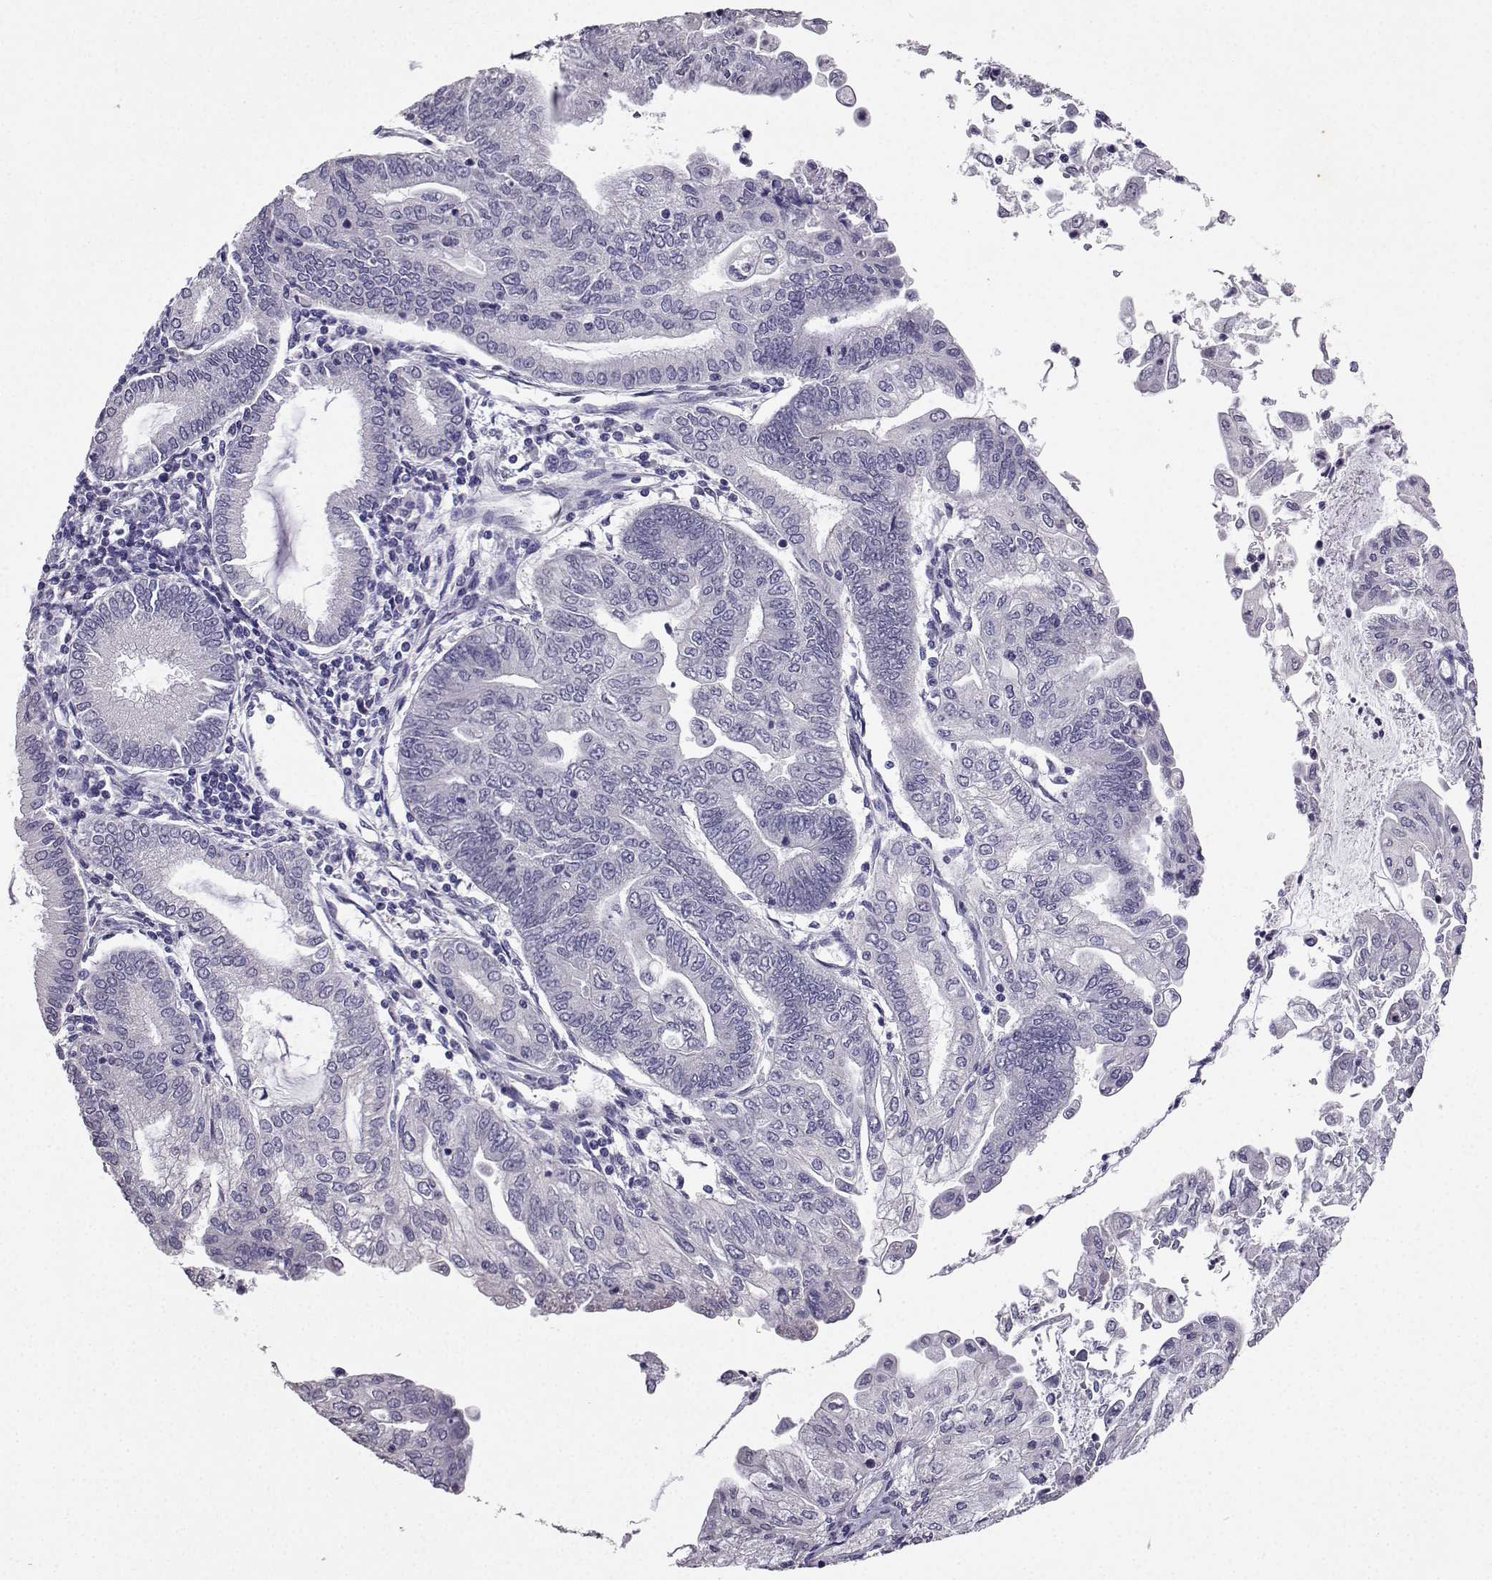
{"staining": {"intensity": "negative", "quantity": "none", "location": "none"}, "tissue": "endometrial cancer", "cell_type": "Tumor cells", "image_type": "cancer", "snomed": [{"axis": "morphology", "description": "Adenocarcinoma, NOS"}, {"axis": "topography", "description": "Endometrium"}], "caption": "Tumor cells show no significant protein staining in adenocarcinoma (endometrial). The staining was performed using DAB (3,3'-diaminobenzidine) to visualize the protein expression in brown, while the nuclei were stained in blue with hematoxylin (Magnification: 20x).", "gene": "SPAG11B", "patient": {"sex": "female", "age": 55}}